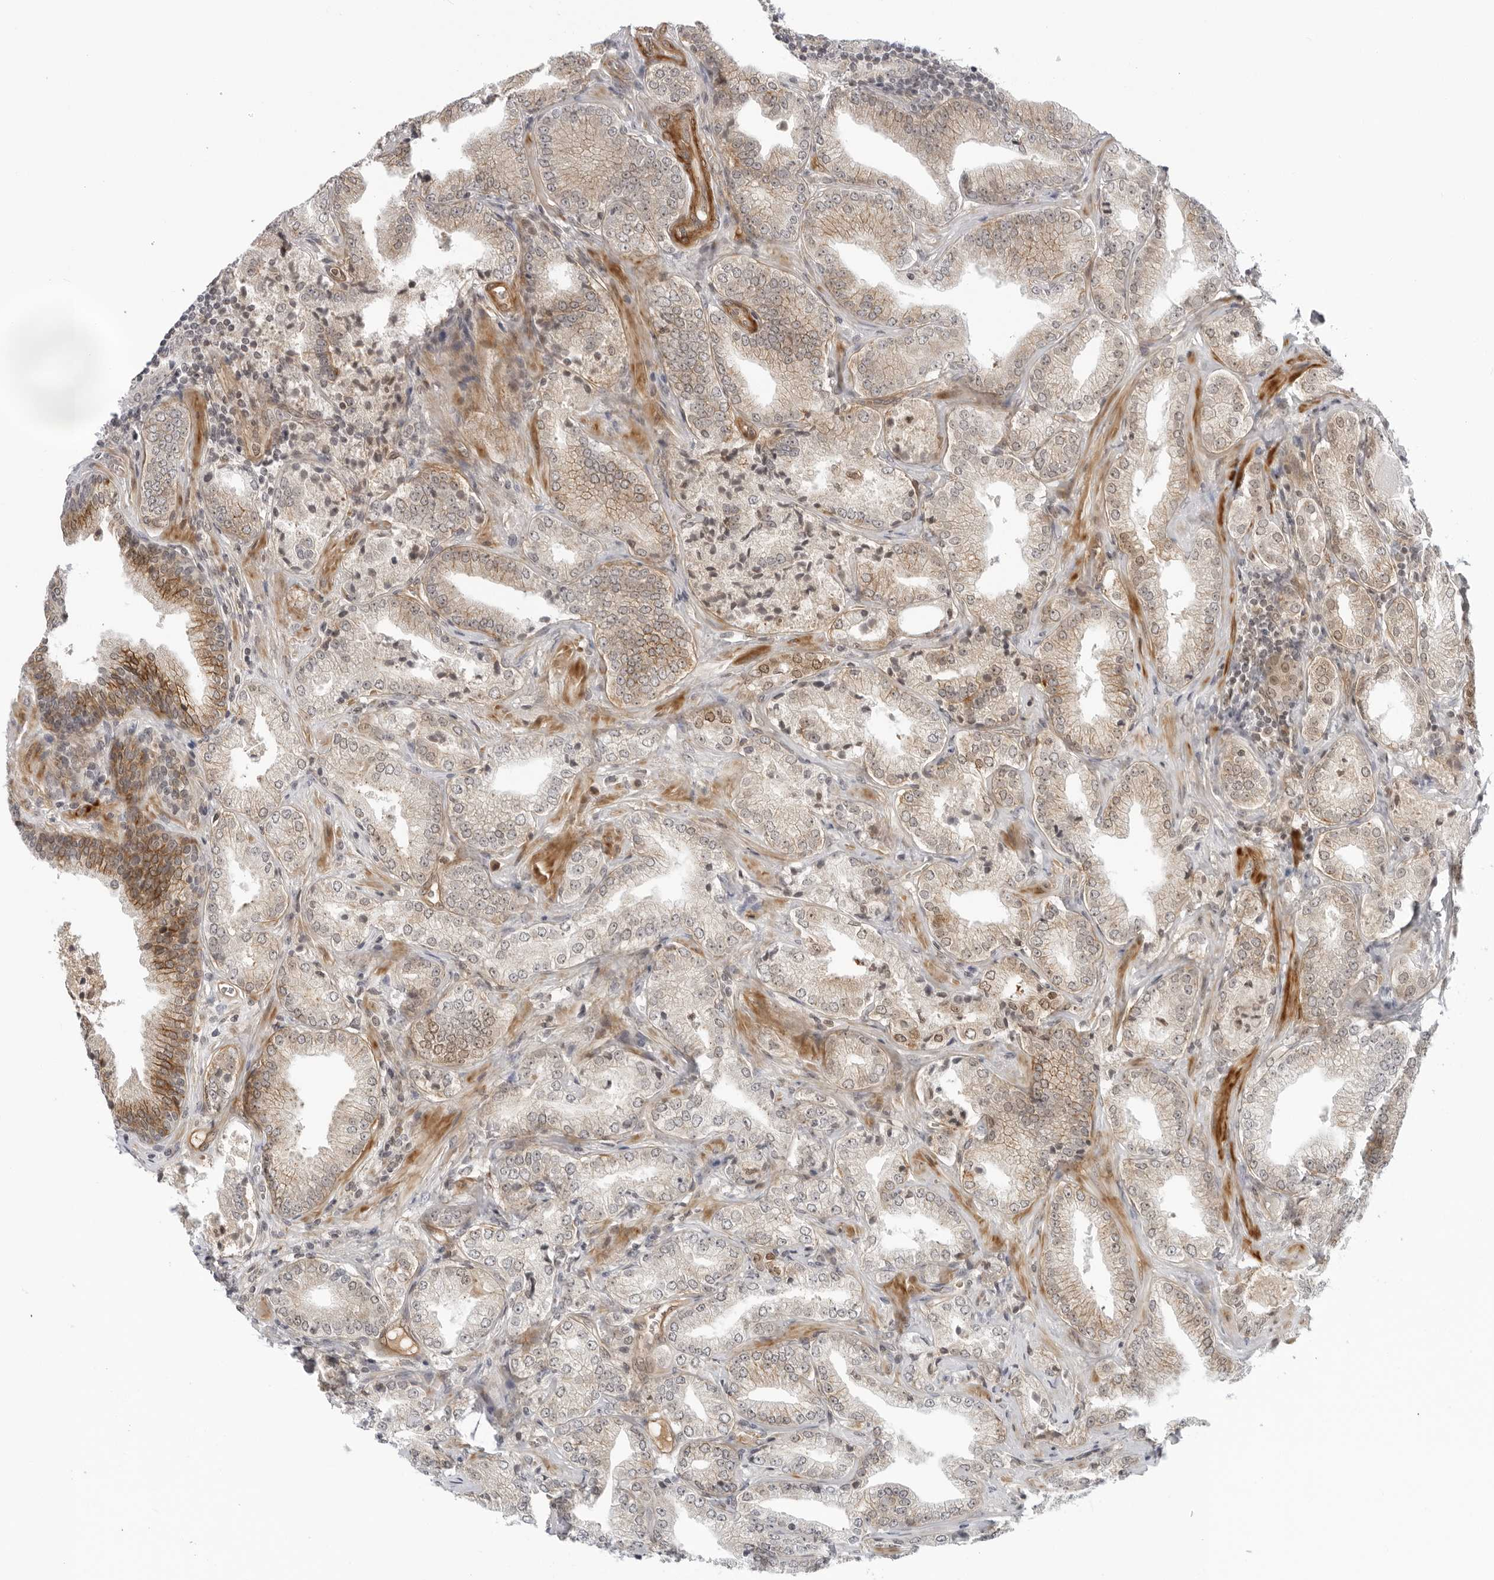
{"staining": {"intensity": "moderate", "quantity": "<25%", "location": "cytoplasmic/membranous,nuclear"}, "tissue": "prostate cancer", "cell_type": "Tumor cells", "image_type": "cancer", "snomed": [{"axis": "morphology", "description": "Adenocarcinoma, Low grade"}, {"axis": "topography", "description": "Prostate"}], "caption": "DAB (3,3'-diaminobenzidine) immunohistochemical staining of prostate cancer exhibits moderate cytoplasmic/membranous and nuclear protein positivity in approximately <25% of tumor cells.", "gene": "SUGCT", "patient": {"sex": "male", "age": 62}}